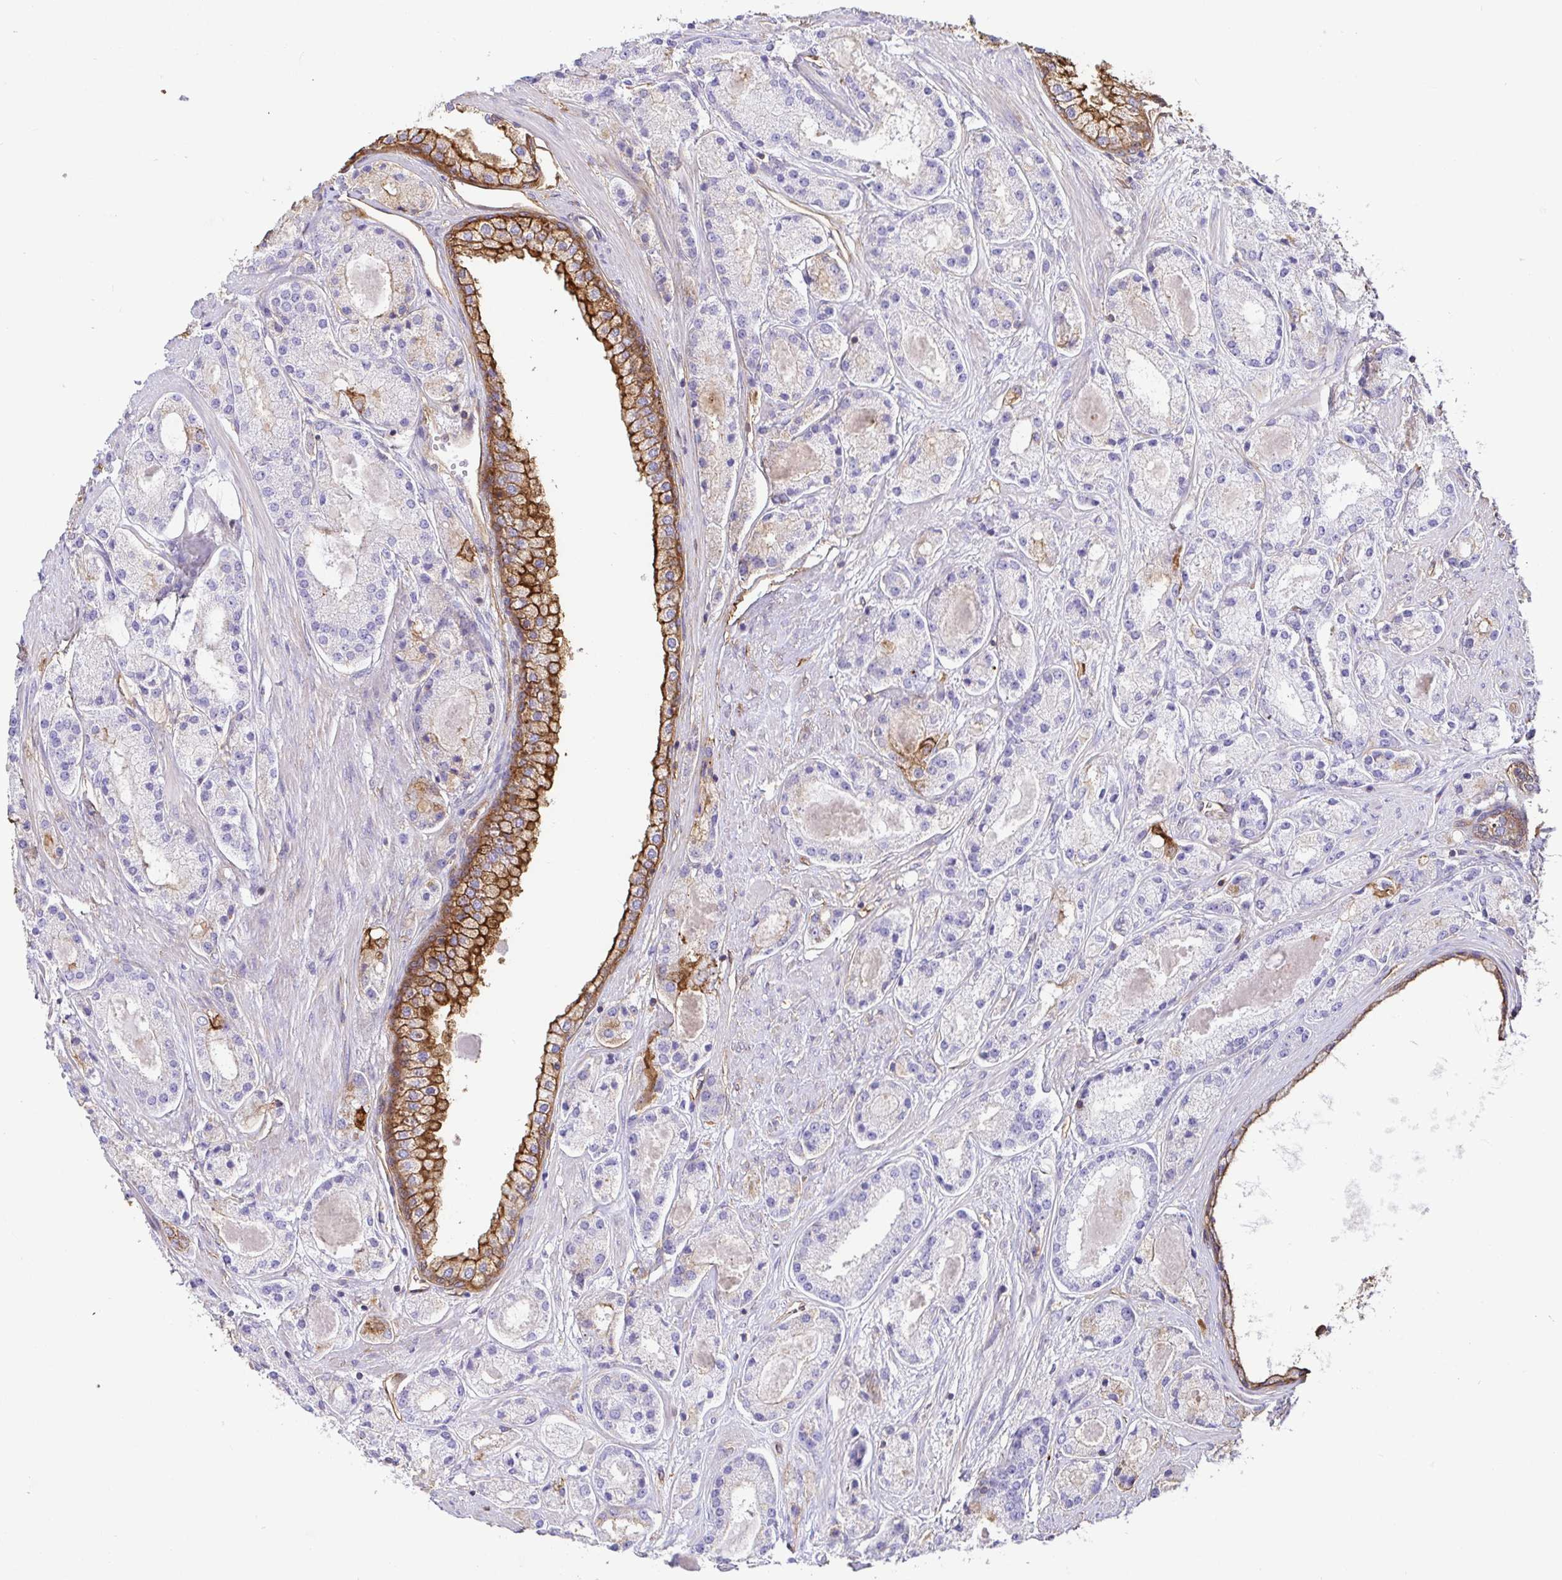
{"staining": {"intensity": "negative", "quantity": "none", "location": "none"}, "tissue": "prostate cancer", "cell_type": "Tumor cells", "image_type": "cancer", "snomed": [{"axis": "morphology", "description": "Adenocarcinoma, High grade"}, {"axis": "topography", "description": "Prostate"}], "caption": "High magnification brightfield microscopy of prostate cancer (adenocarcinoma (high-grade)) stained with DAB (brown) and counterstained with hematoxylin (blue): tumor cells show no significant positivity.", "gene": "ANXA2", "patient": {"sex": "male", "age": 67}}